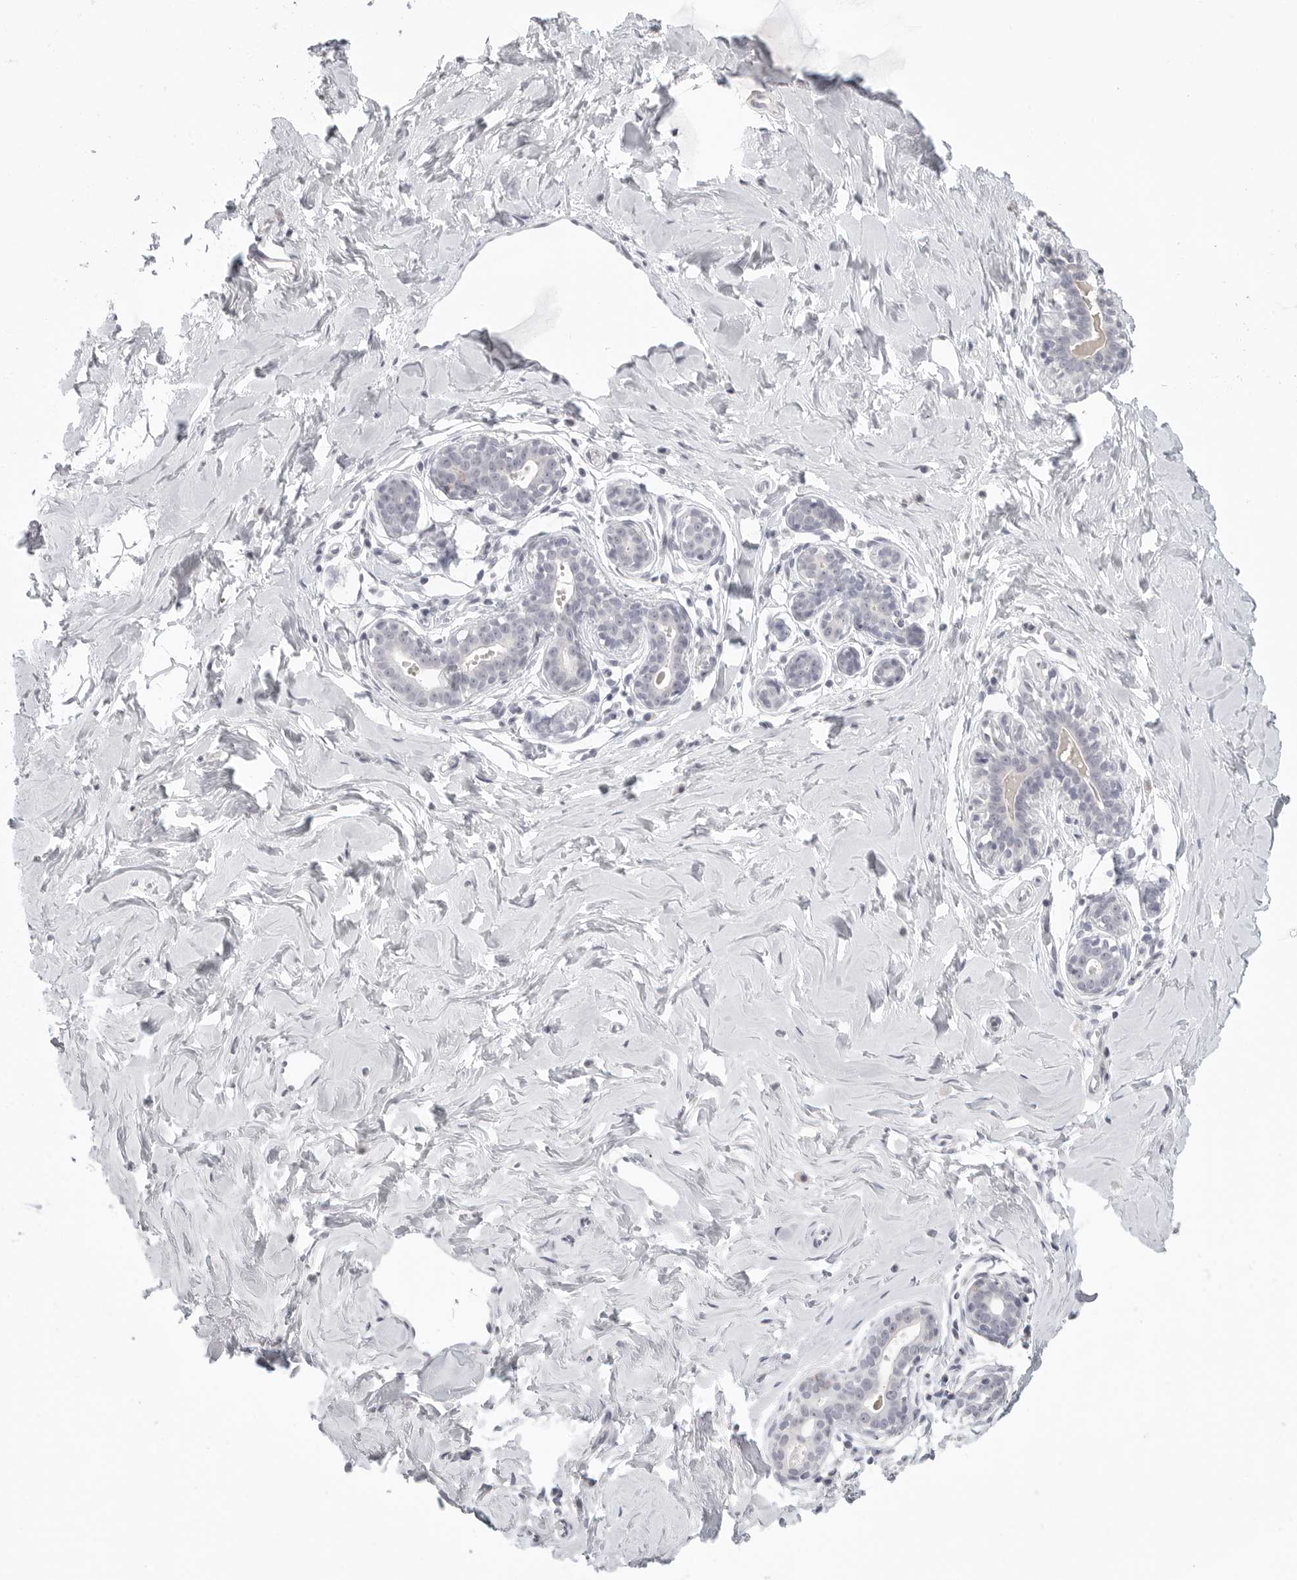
{"staining": {"intensity": "negative", "quantity": "none", "location": "none"}, "tissue": "breast", "cell_type": "Adipocytes", "image_type": "normal", "snomed": [{"axis": "morphology", "description": "Normal tissue, NOS"}, {"axis": "morphology", "description": "Adenoma, NOS"}, {"axis": "topography", "description": "Breast"}], "caption": "A high-resolution image shows immunohistochemistry (IHC) staining of unremarkable breast, which exhibits no significant expression in adipocytes.", "gene": "HMGCS2", "patient": {"sex": "female", "age": 23}}